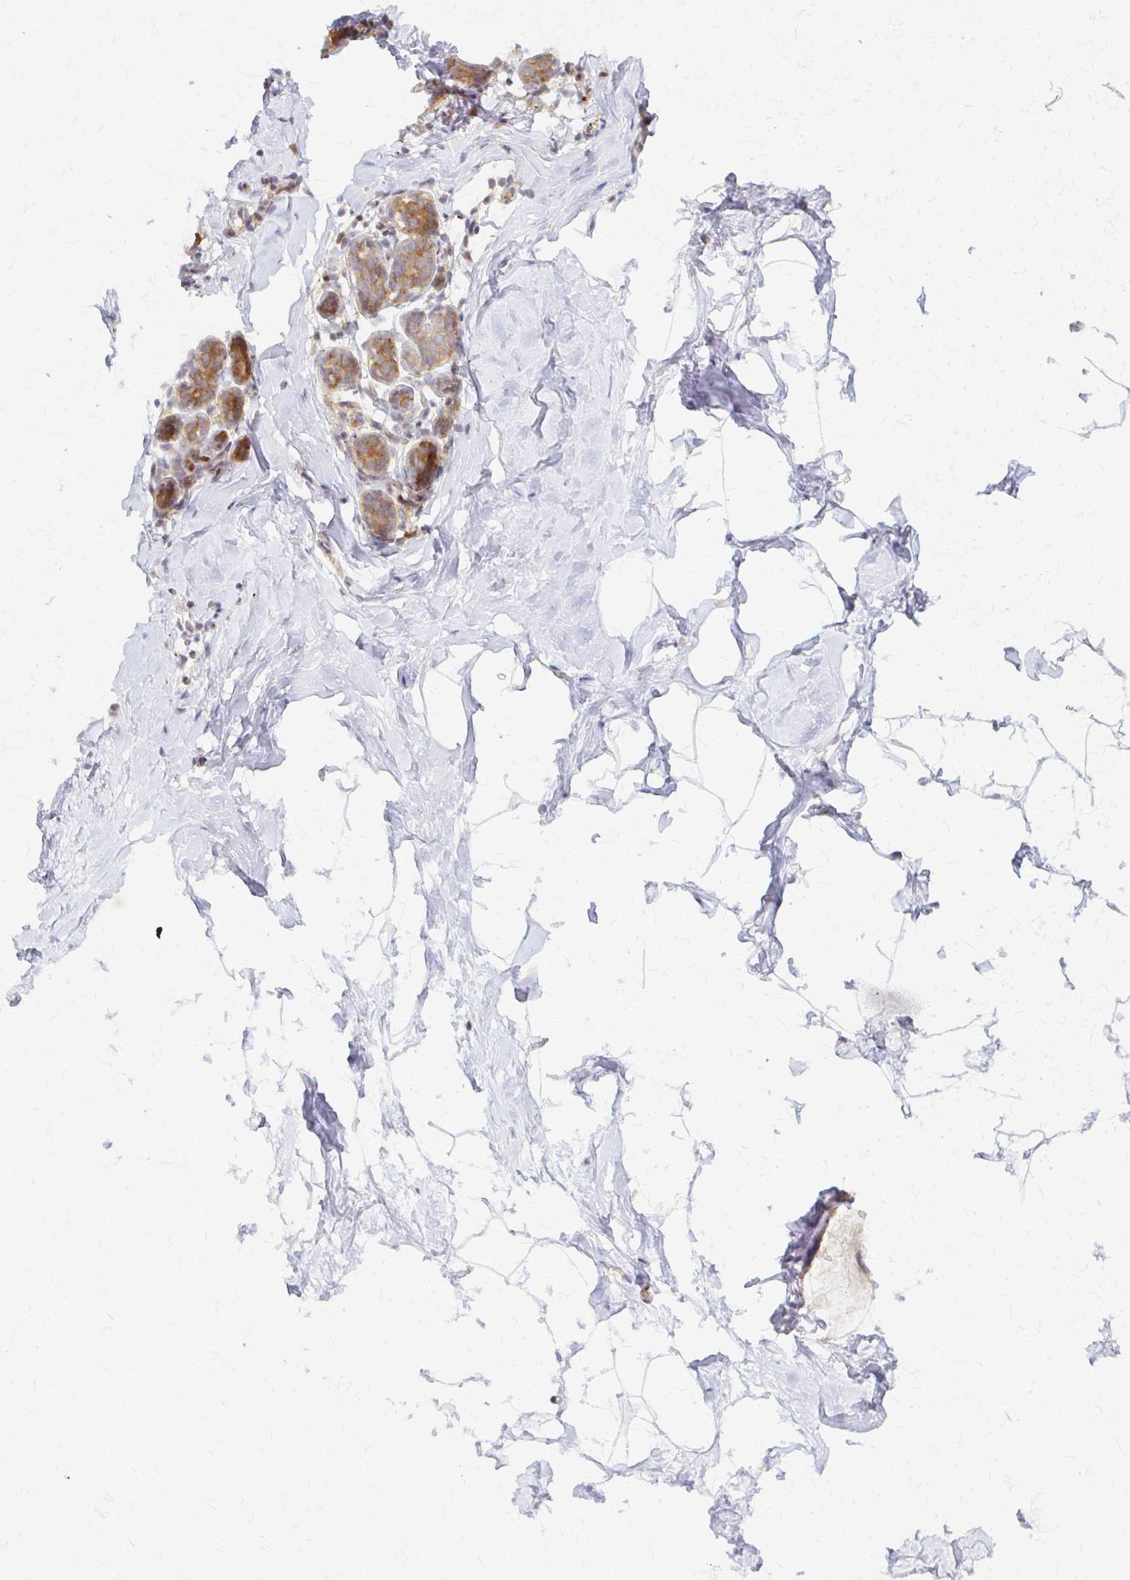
{"staining": {"intensity": "weak", "quantity": "25%-75%", "location": "cytoplasmic/membranous"}, "tissue": "breast", "cell_type": "Adipocytes", "image_type": "normal", "snomed": [{"axis": "morphology", "description": "Normal tissue, NOS"}, {"axis": "topography", "description": "Breast"}], "caption": "This is a micrograph of immunohistochemistry (IHC) staining of benign breast, which shows weak expression in the cytoplasmic/membranous of adipocytes.", "gene": "ARHGAP35", "patient": {"sex": "female", "age": 32}}